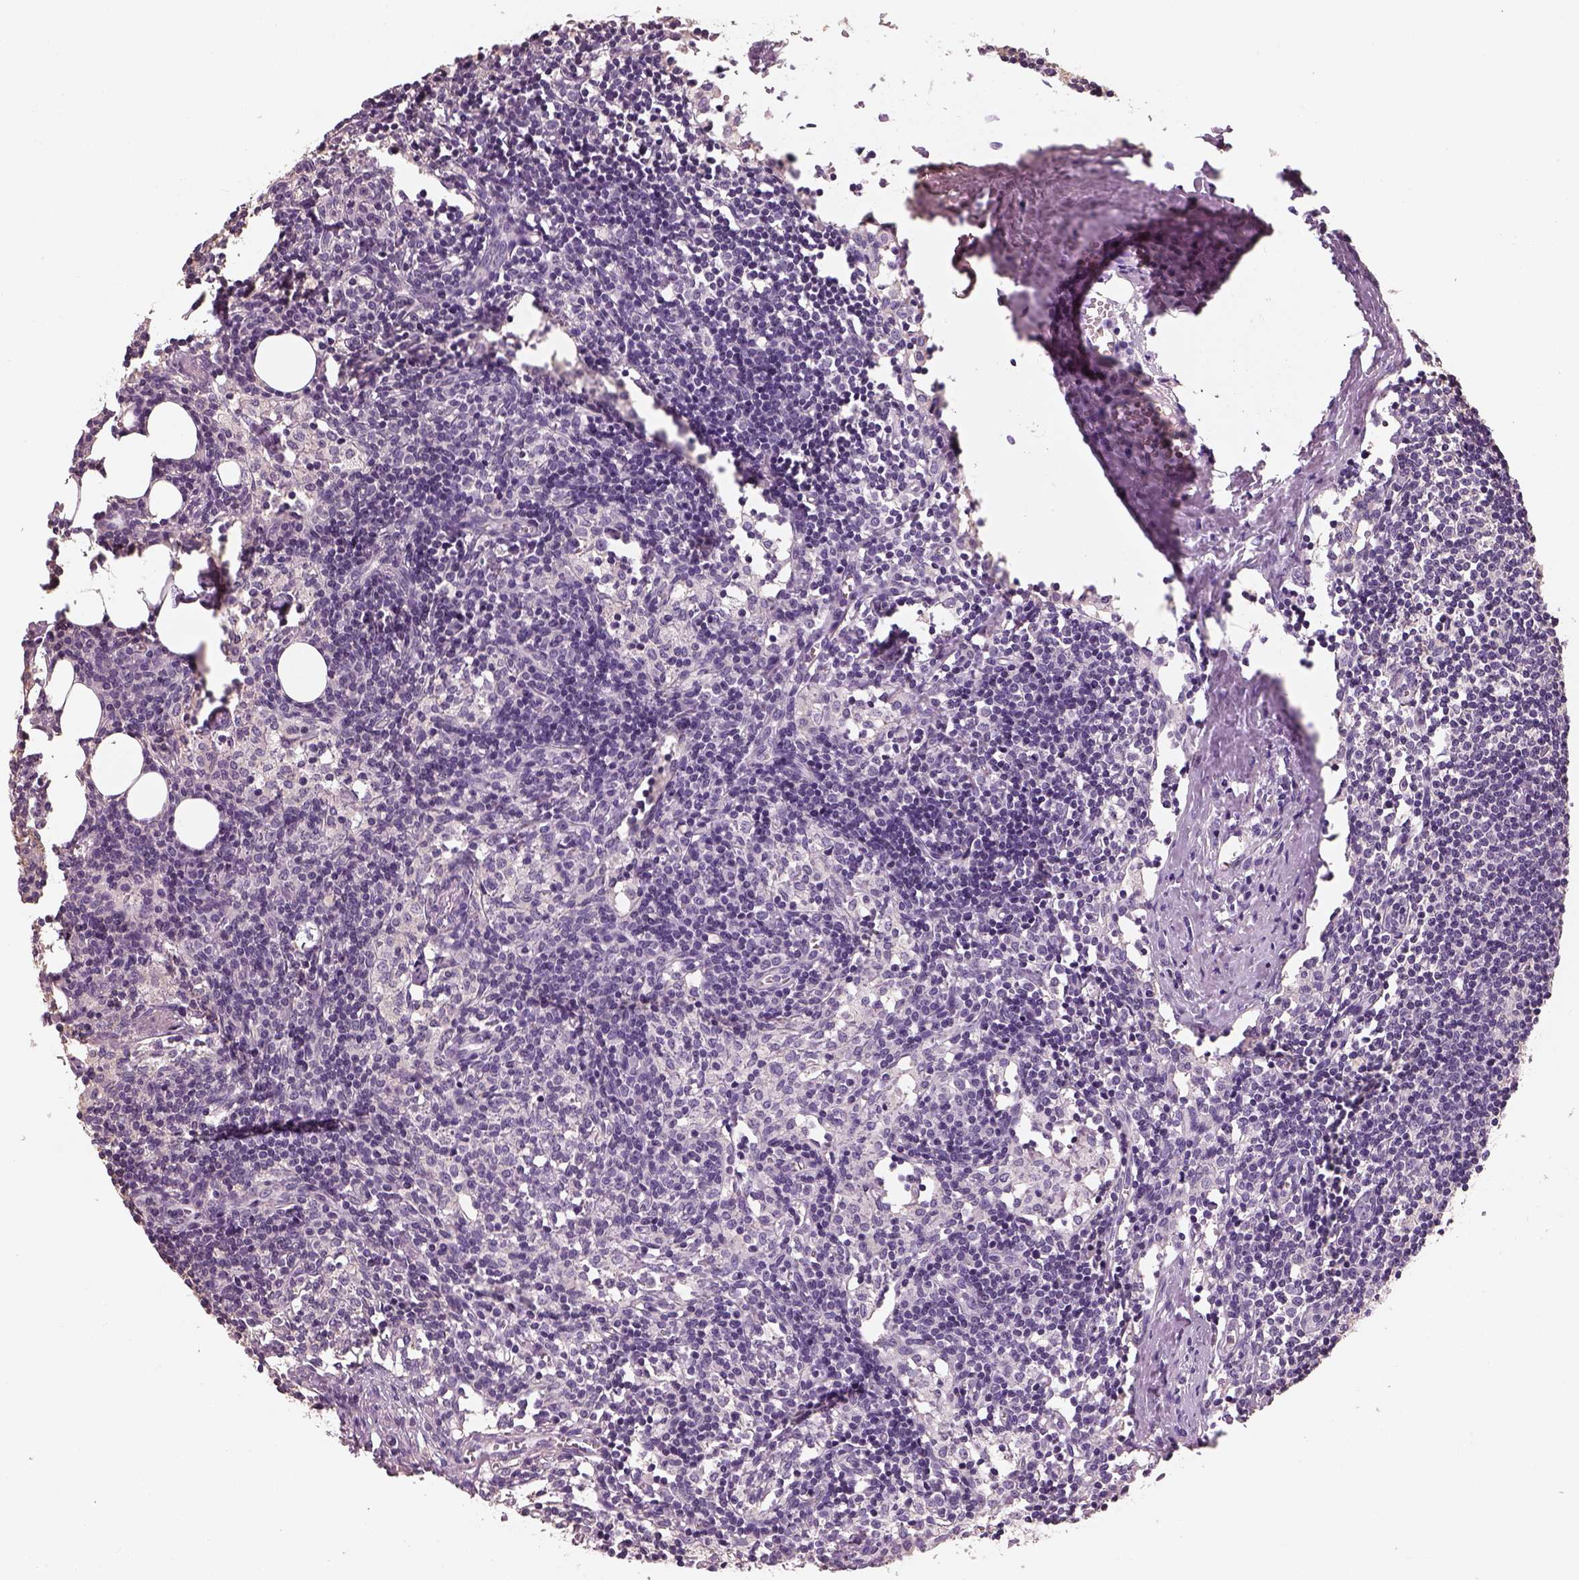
{"staining": {"intensity": "negative", "quantity": "none", "location": "none"}, "tissue": "lymph node", "cell_type": "Germinal center cells", "image_type": "normal", "snomed": [{"axis": "morphology", "description": "Normal tissue, NOS"}, {"axis": "topography", "description": "Lymph node"}], "caption": "Immunohistochemical staining of unremarkable human lymph node demonstrates no significant expression in germinal center cells.", "gene": "OTUD6A", "patient": {"sex": "female", "age": 52}}